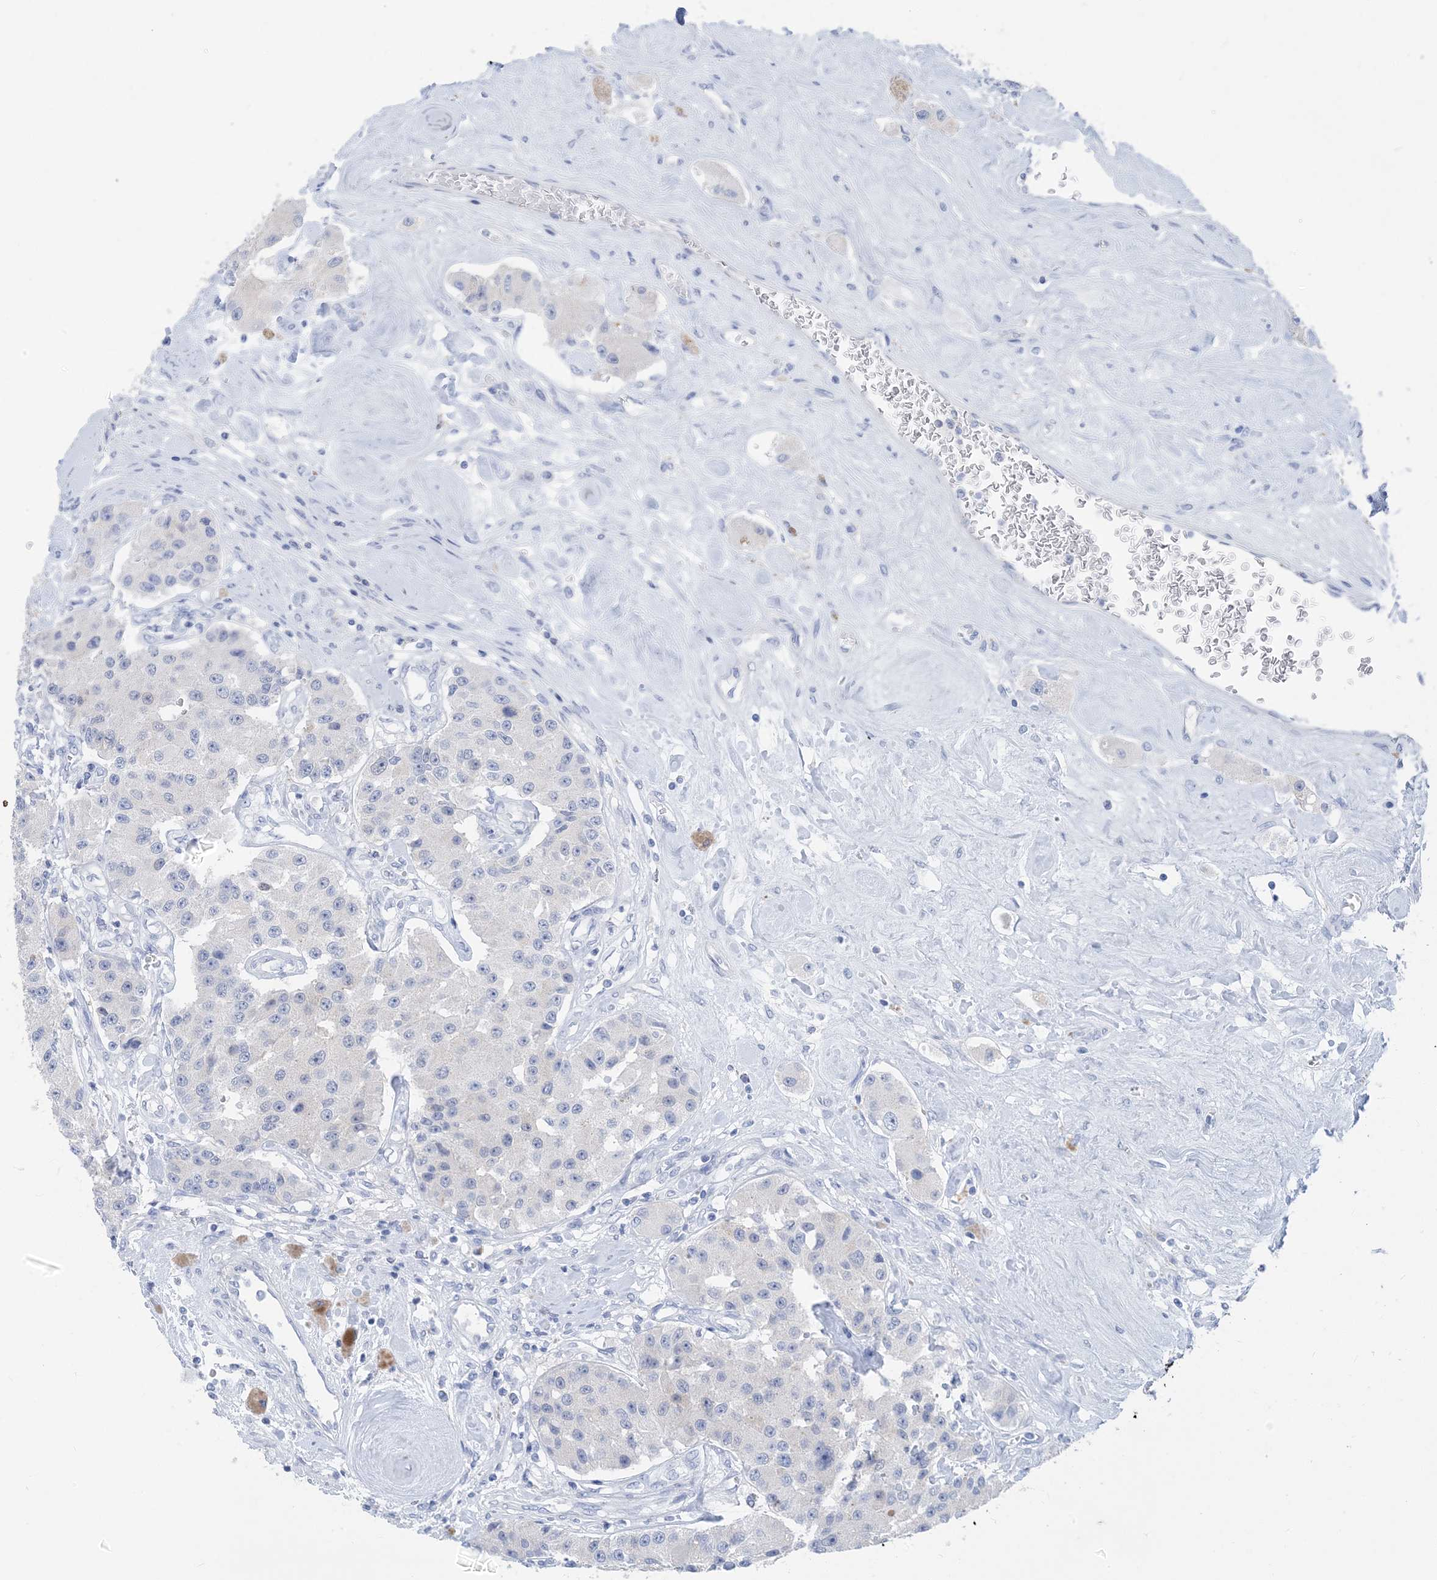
{"staining": {"intensity": "negative", "quantity": "none", "location": "none"}, "tissue": "carcinoid", "cell_type": "Tumor cells", "image_type": "cancer", "snomed": [{"axis": "morphology", "description": "Carcinoid, malignant, NOS"}, {"axis": "topography", "description": "Pancreas"}], "caption": "DAB (3,3'-diaminobenzidine) immunohistochemical staining of human carcinoid reveals no significant expression in tumor cells.", "gene": "SH3YL1", "patient": {"sex": "male", "age": 41}}